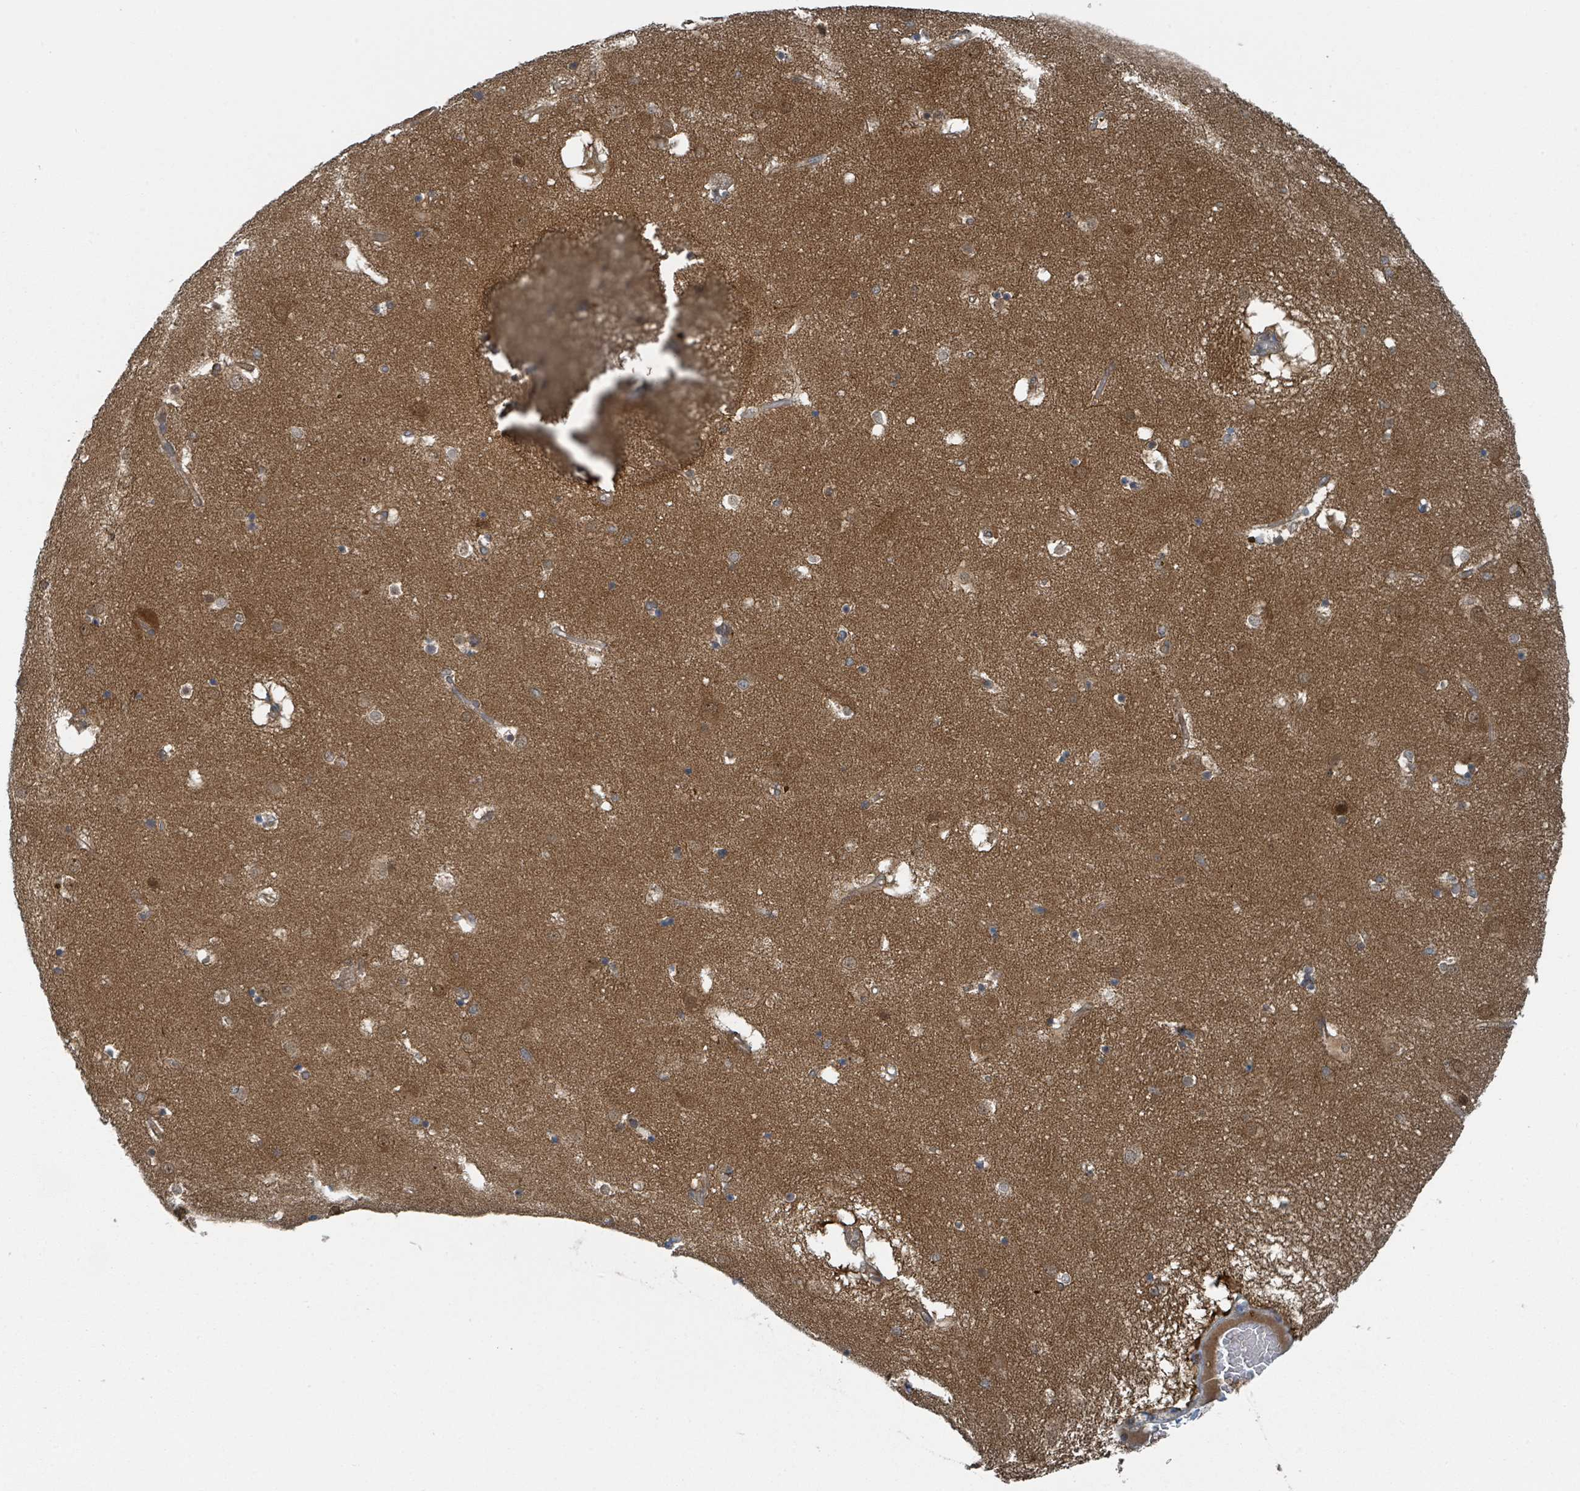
{"staining": {"intensity": "negative", "quantity": "none", "location": "none"}, "tissue": "caudate", "cell_type": "Glial cells", "image_type": "normal", "snomed": [{"axis": "morphology", "description": "Normal tissue, NOS"}, {"axis": "topography", "description": "Lateral ventricle wall"}], "caption": "DAB (3,3'-diaminobenzidine) immunohistochemical staining of benign human caudate exhibits no significant expression in glial cells. (DAB (3,3'-diaminobenzidine) IHC with hematoxylin counter stain).", "gene": "GOLGA7B", "patient": {"sex": "male", "age": 70}}